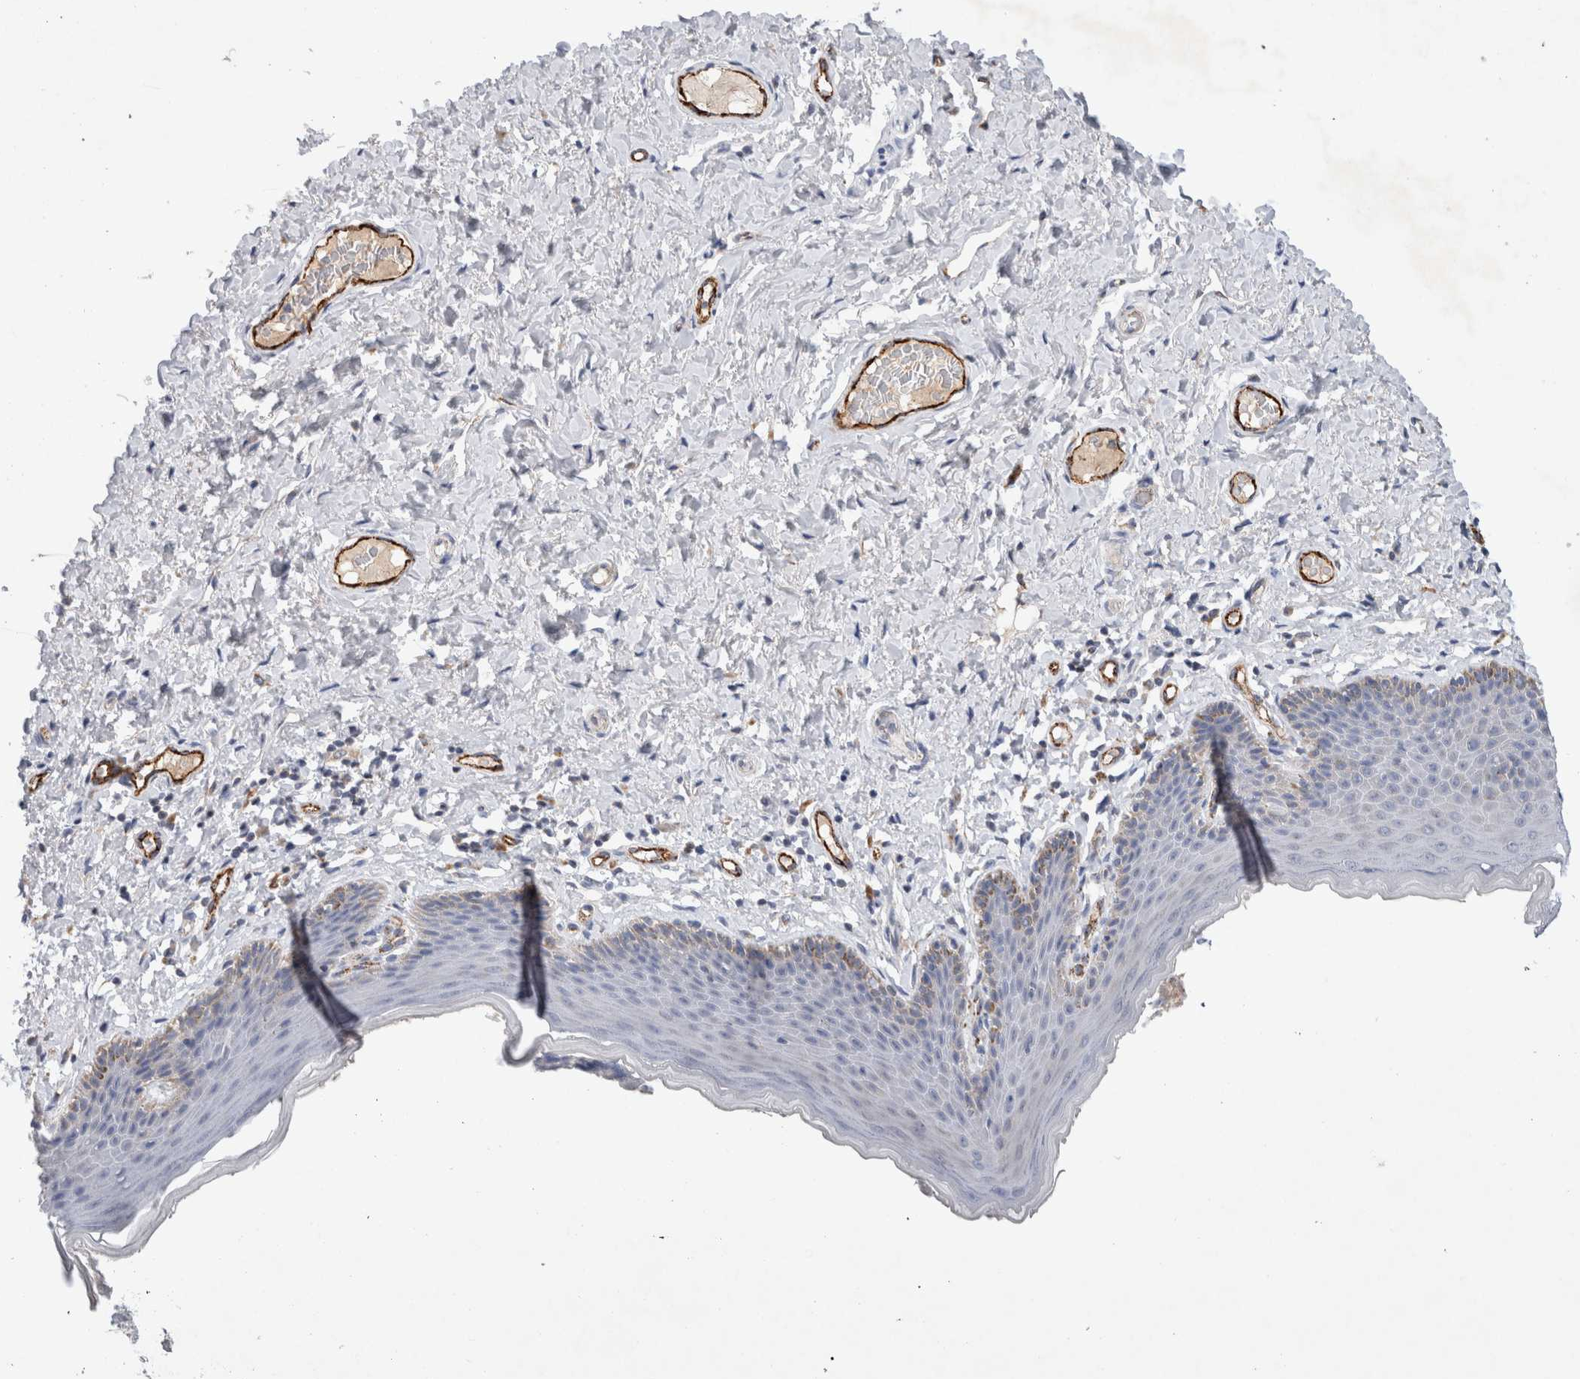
{"staining": {"intensity": "moderate", "quantity": "<25%", "location": "cytoplasmic/membranous"}, "tissue": "skin", "cell_type": "Epidermal cells", "image_type": "normal", "snomed": [{"axis": "morphology", "description": "Normal tissue, NOS"}, {"axis": "topography", "description": "Vulva"}], "caption": "Epidermal cells demonstrate low levels of moderate cytoplasmic/membranous staining in about <25% of cells in unremarkable skin.", "gene": "IARS2", "patient": {"sex": "female", "age": 66}}